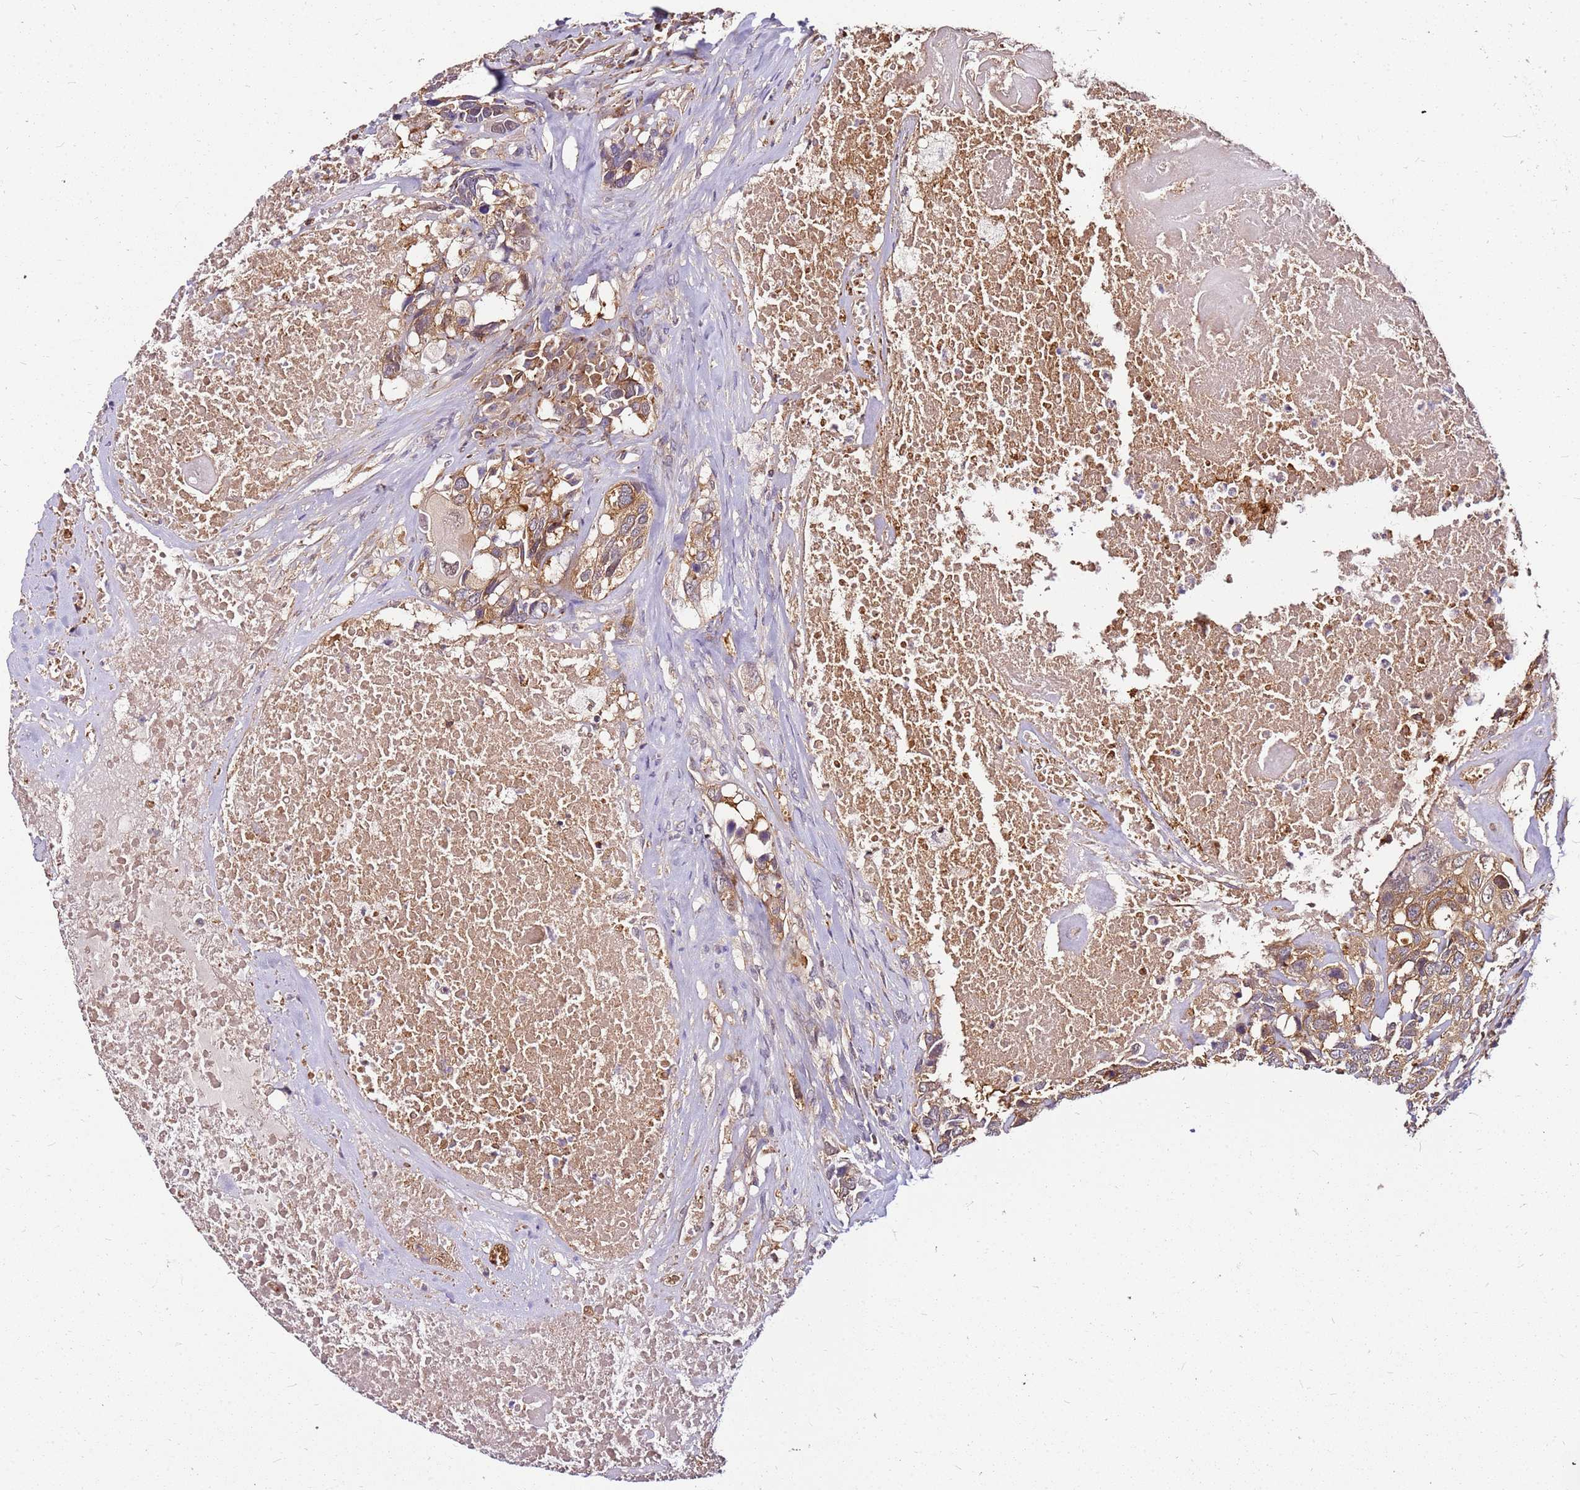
{"staining": {"intensity": "moderate", "quantity": ">75%", "location": "cytoplasmic/membranous"}, "tissue": "head and neck cancer", "cell_type": "Tumor cells", "image_type": "cancer", "snomed": [{"axis": "morphology", "description": "Squamous cell carcinoma, NOS"}, {"axis": "topography", "description": "Head-Neck"}], "caption": "A histopathology image showing moderate cytoplasmic/membranous expression in approximately >75% of tumor cells in squamous cell carcinoma (head and neck), as visualized by brown immunohistochemical staining.", "gene": "PIH1D1", "patient": {"sex": "male", "age": 66}}